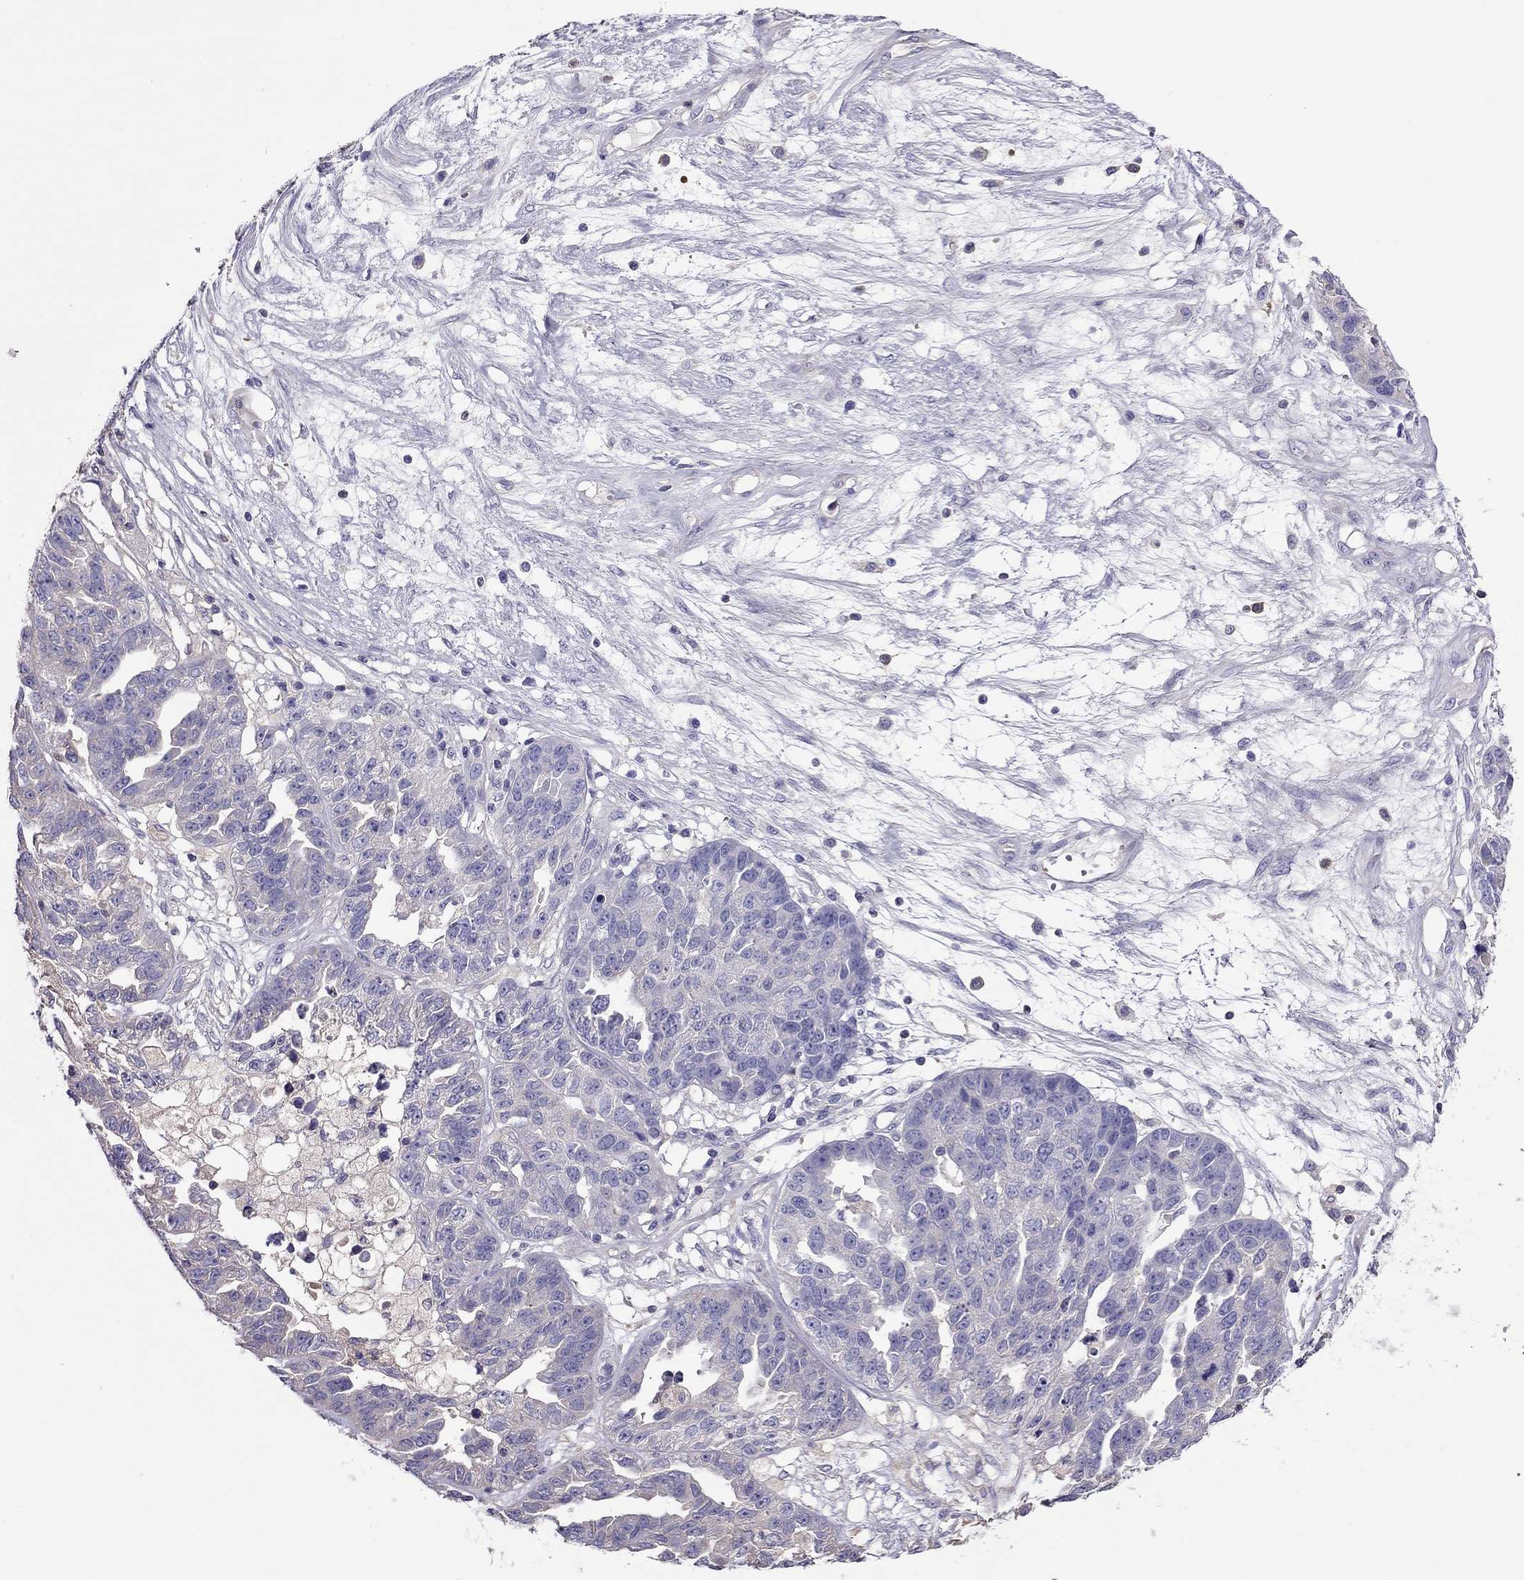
{"staining": {"intensity": "negative", "quantity": "none", "location": "none"}, "tissue": "ovarian cancer", "cell_type": "Tumor cells", "image_type": "cancer", "snomed": [{"axis": "morphology", "description": "Cystadenocarcinoma, serous, NOS"}, {"axis": "topography", "description": "Ovary"}], "caption": "High magnification brightfield microscopy of ovarian cancer (serous cystadenocarcinoma) stained with DAB (brown) and counterstained with hematoxylin (blue): tumor cells show no significant expression.", "gene": "TEX22", "patient": {"sex": "female", "age": 87}}